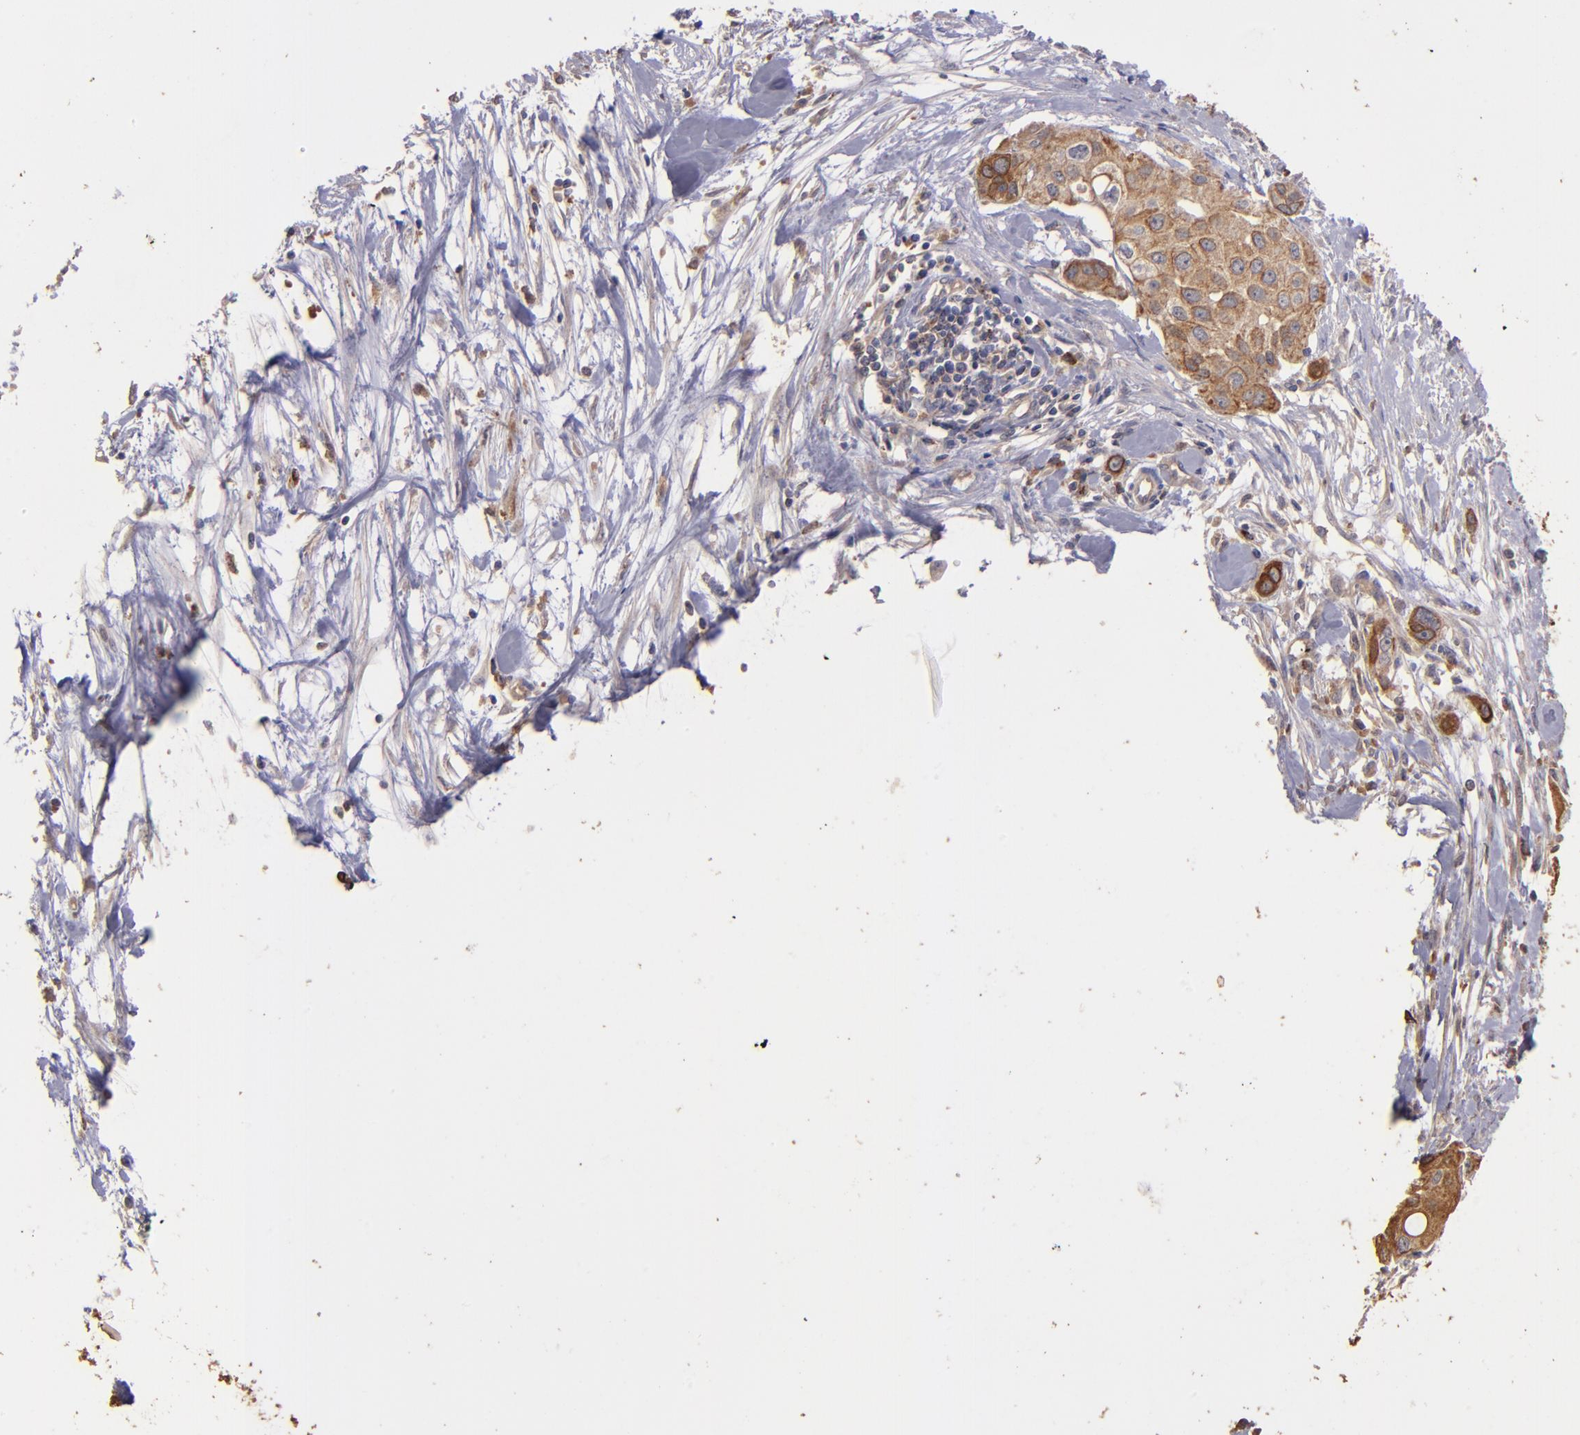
{"staining": {"intensity": "moderate", "quantity": ">75%", "location": "cytoplasmic/membranous"}, "tissue": "pancreatic cancer", "cell_type": "Tumor cells", "image_type": "cancer", "snomed": [{"axis": "morphology", "description": "Adenocarcinoma, NOS"}, {"axis": "topography", "description": "Pancreas"}], "caption": "DAB immunohistochemical staining of human pancreatic cancer displays moderate cytoplasmic/membranous protein positivity in about >75% of tumor cells. (Brightfield microscopy of DAB IHC at high magnification).", "gene": "SRRD", "patient": {"sex": "female", "age": 60}}